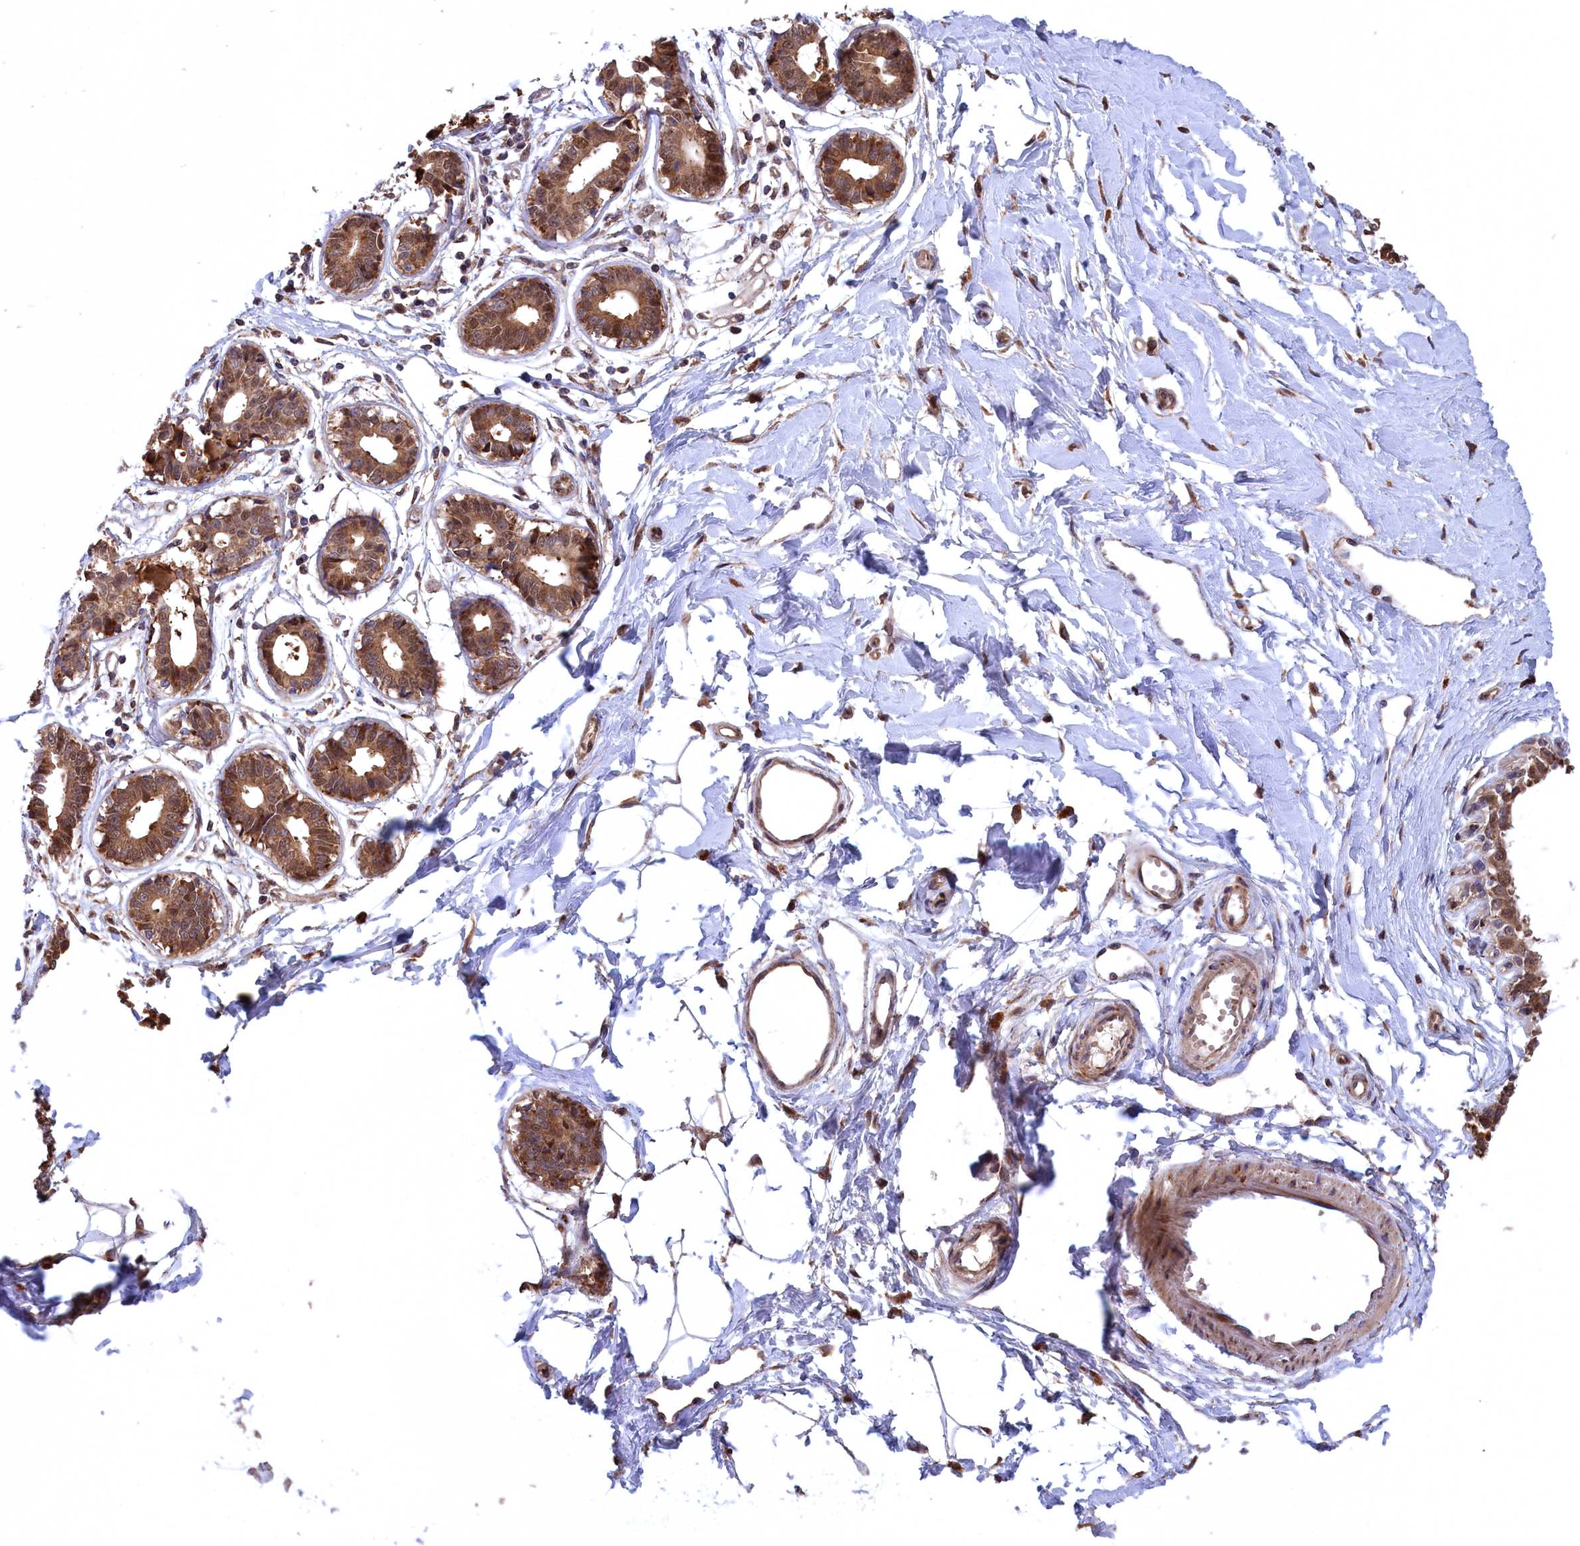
{"staining": {"intensity": "moderate", "quantity": ">75%", "location": "cytoplasmic/membranous"}, "tissue": "breast", "cell_type": "Adipocytes", "image_type": "normal", "snomed": [{"axis": "morphology", "description": "Normal tissue, NOS"}, {"axis": "topography", "description": "Breast"}], "caption": "DAB (3,3'-diaminobenzidine) immunohistochemical staining of normal breast demonstrates moderate cytoplasmic/membranous protein staining in about >75% of adipocytes.", "gene": "PLA2G4C", "patient": {"sex": "female", "age": 45}}